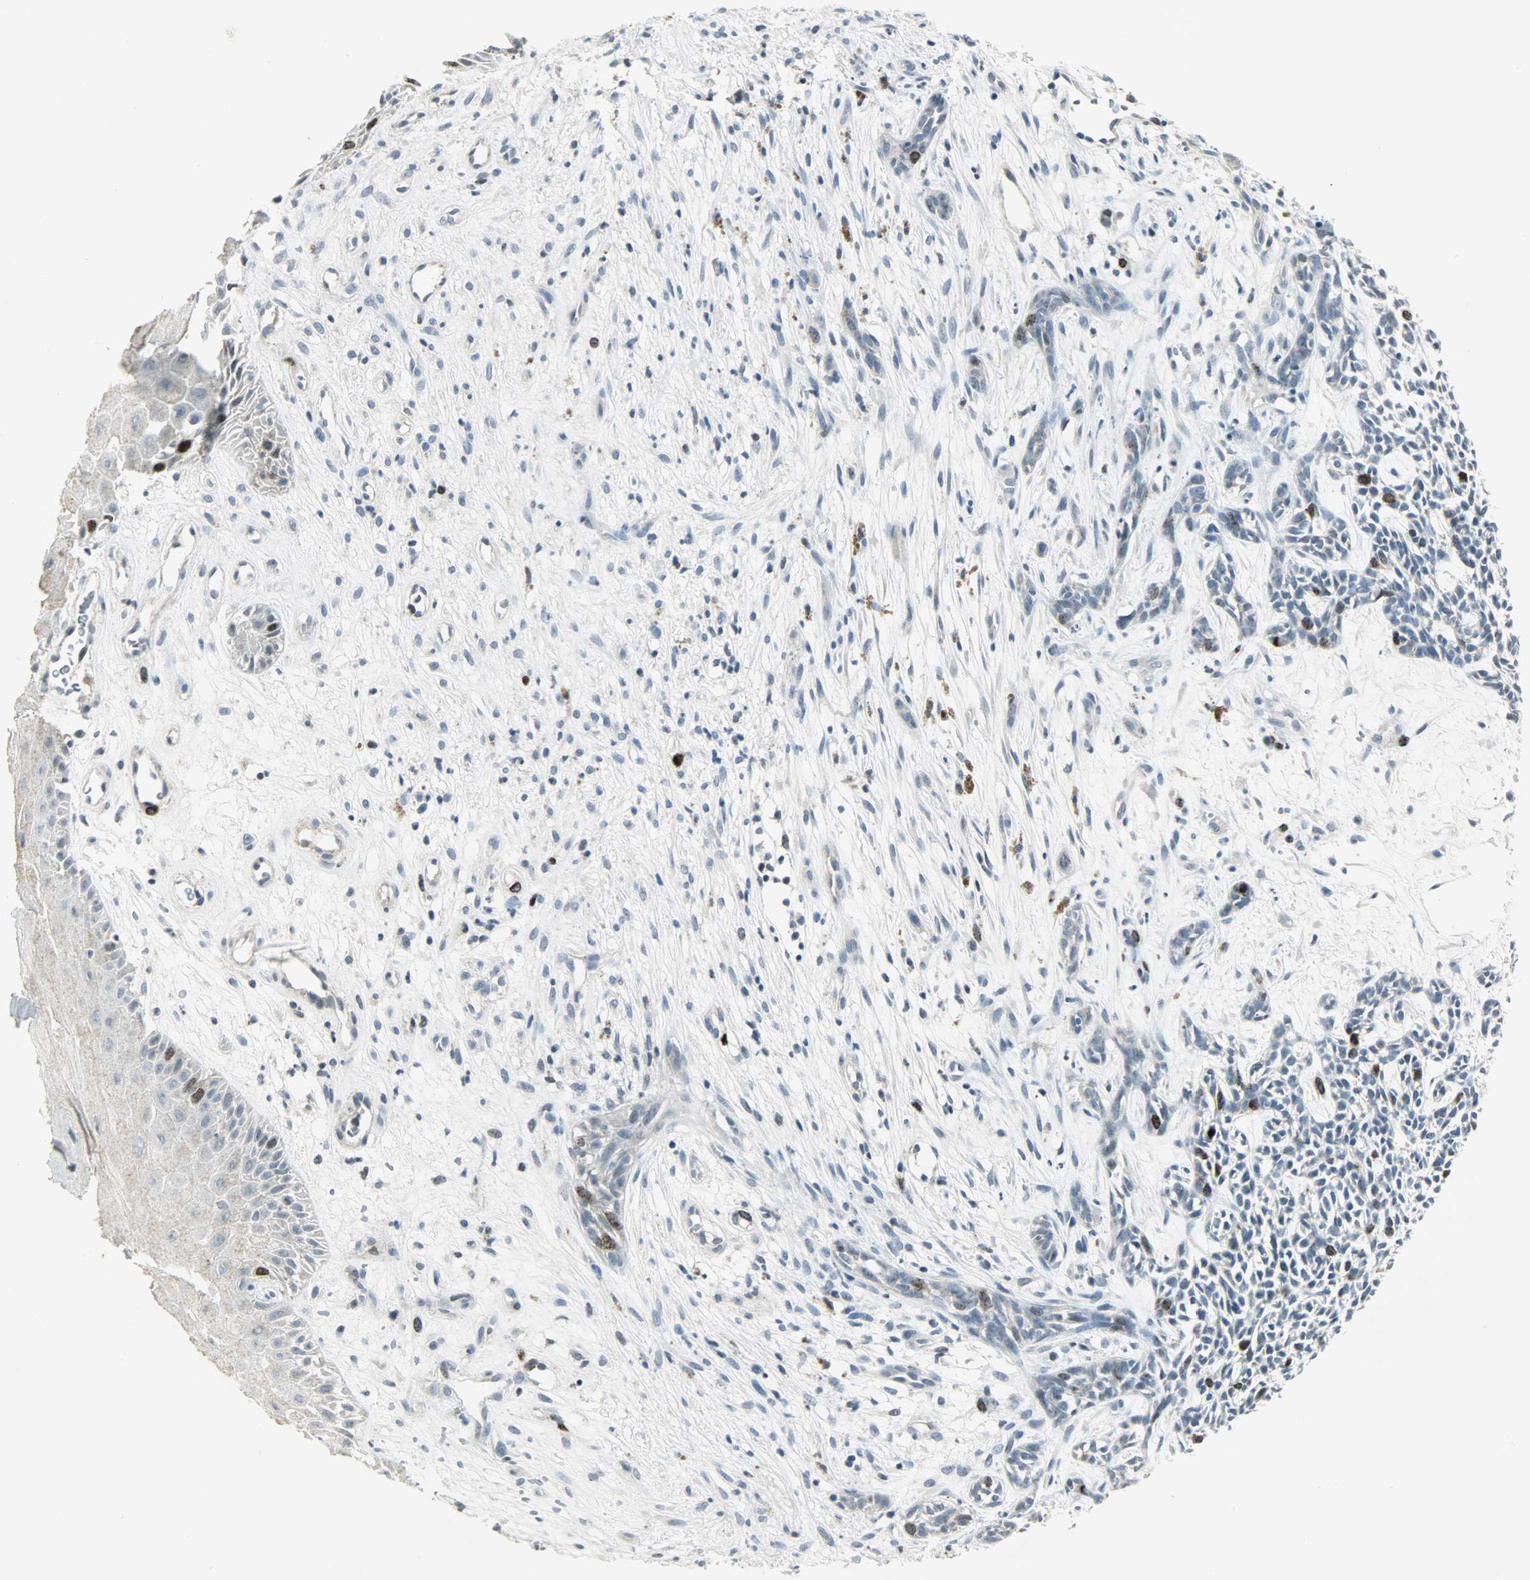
{"staining": {"intensity": "strong", "quantity": "<25%", "location": "nuclear"}, "tissue": "skin cancer", "cell_type": "Tumor cells", "image_type": "cancer", "snomed": [{"axis": "morphology", "description": "Basal cell carcinoma"}, {"axis": "topography", "description": "Skin"}], "caption": "Protein staining shows strong nuclear expression in approximately <25% of tumor cells in basal cell carcinoma (skin).", "gene": "AURKB", "patient": {"sex": "female", "age": 84}}